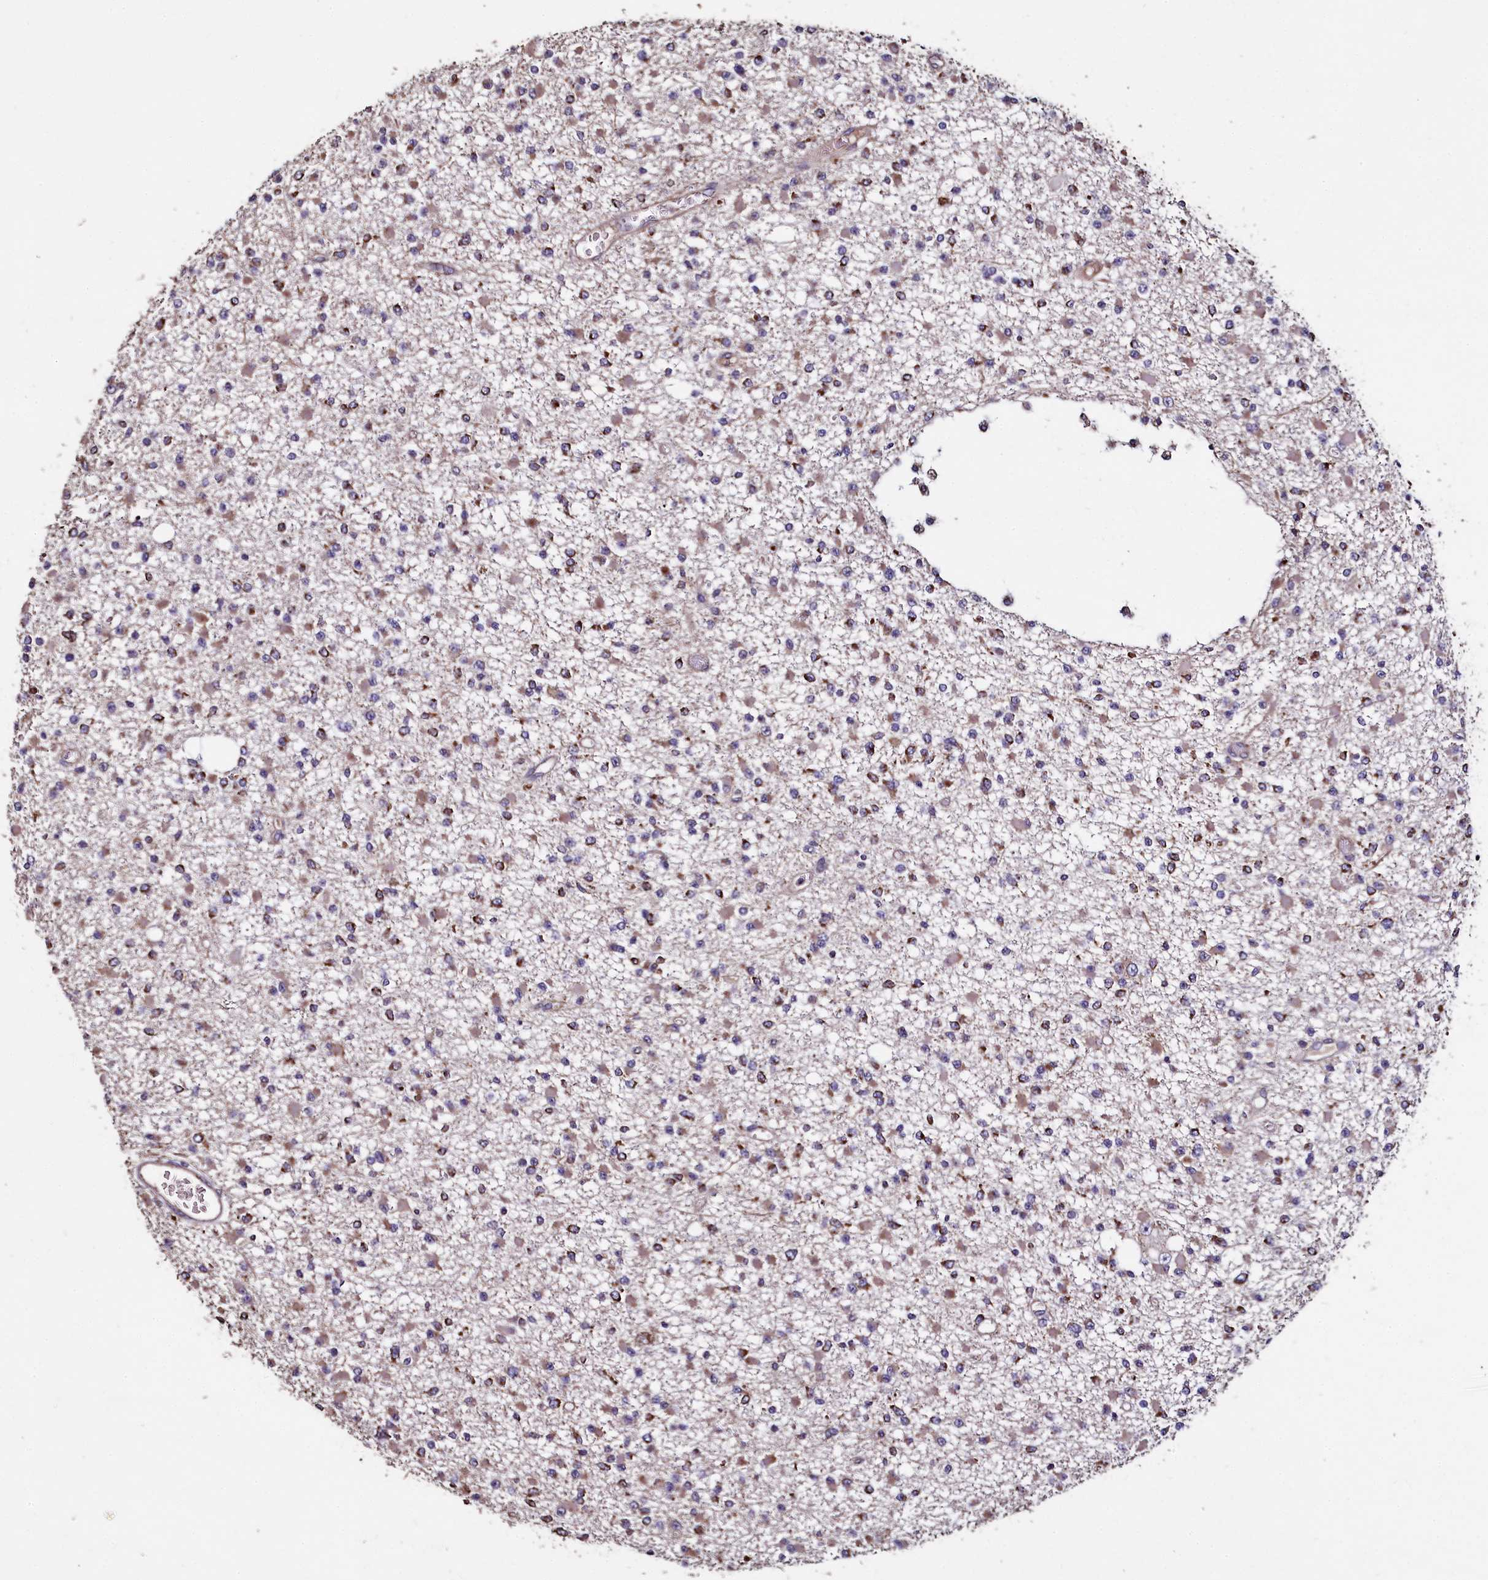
{"staining": {"intensity": "negative", "quantity": "none", "location": "none"}, "tissue": "glioma", "cell_type": "Tumor cells", "image_type": "cancer", "snomed": [{"axis": "morphology", "description": "Glioma, malignant, Low grade"}, {"axis": "topography", "description": "Brain"}], "caption": "Malignant glioma (low-grade) stained for a protein using IHC displays no positivity tumor cells.", "gene": "COQ9", "patient": {"sex": "female", "age": 22}}